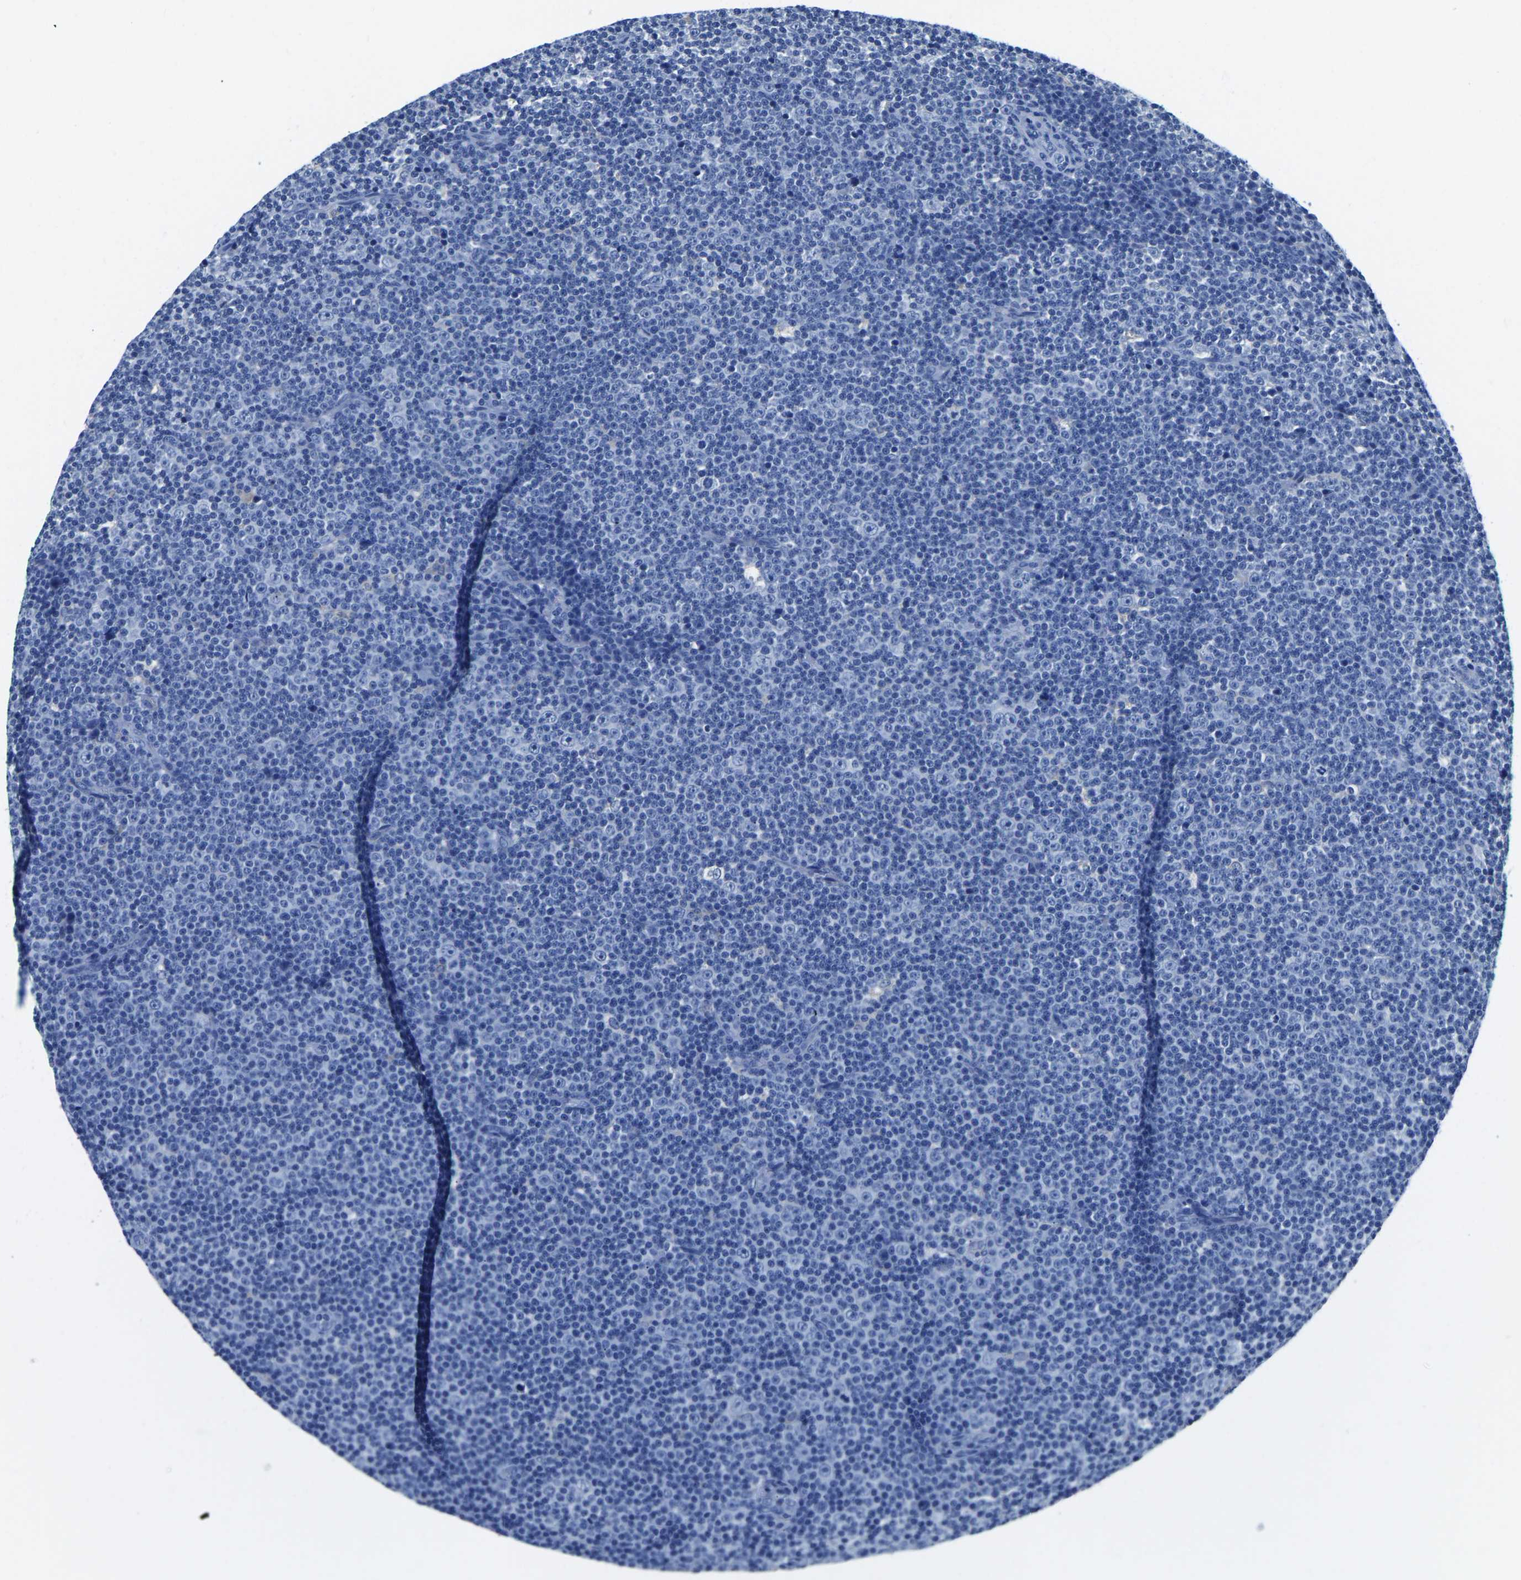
{"staining": {"intensity": "negative", "quantity": "none", "location": "none"}, "tissue": "lymphoma", "cell_type": "Tumor cells", "image_type": "cancer", "snomed": [{"axis": "morphology", "description": "Malignant lymphoma, non-Hodgkin's type, Low grade"}, {"axis": "topography", "description": "Lymph node"}], "caption": "Immunohistochemical staining of human malignant lymphoma, non-Hodgkin's type (low-grade) reveals no significant staining in tumor cells.", "gene": "ZDHHC13", "patient": {"sex": "female", "age": 67}}